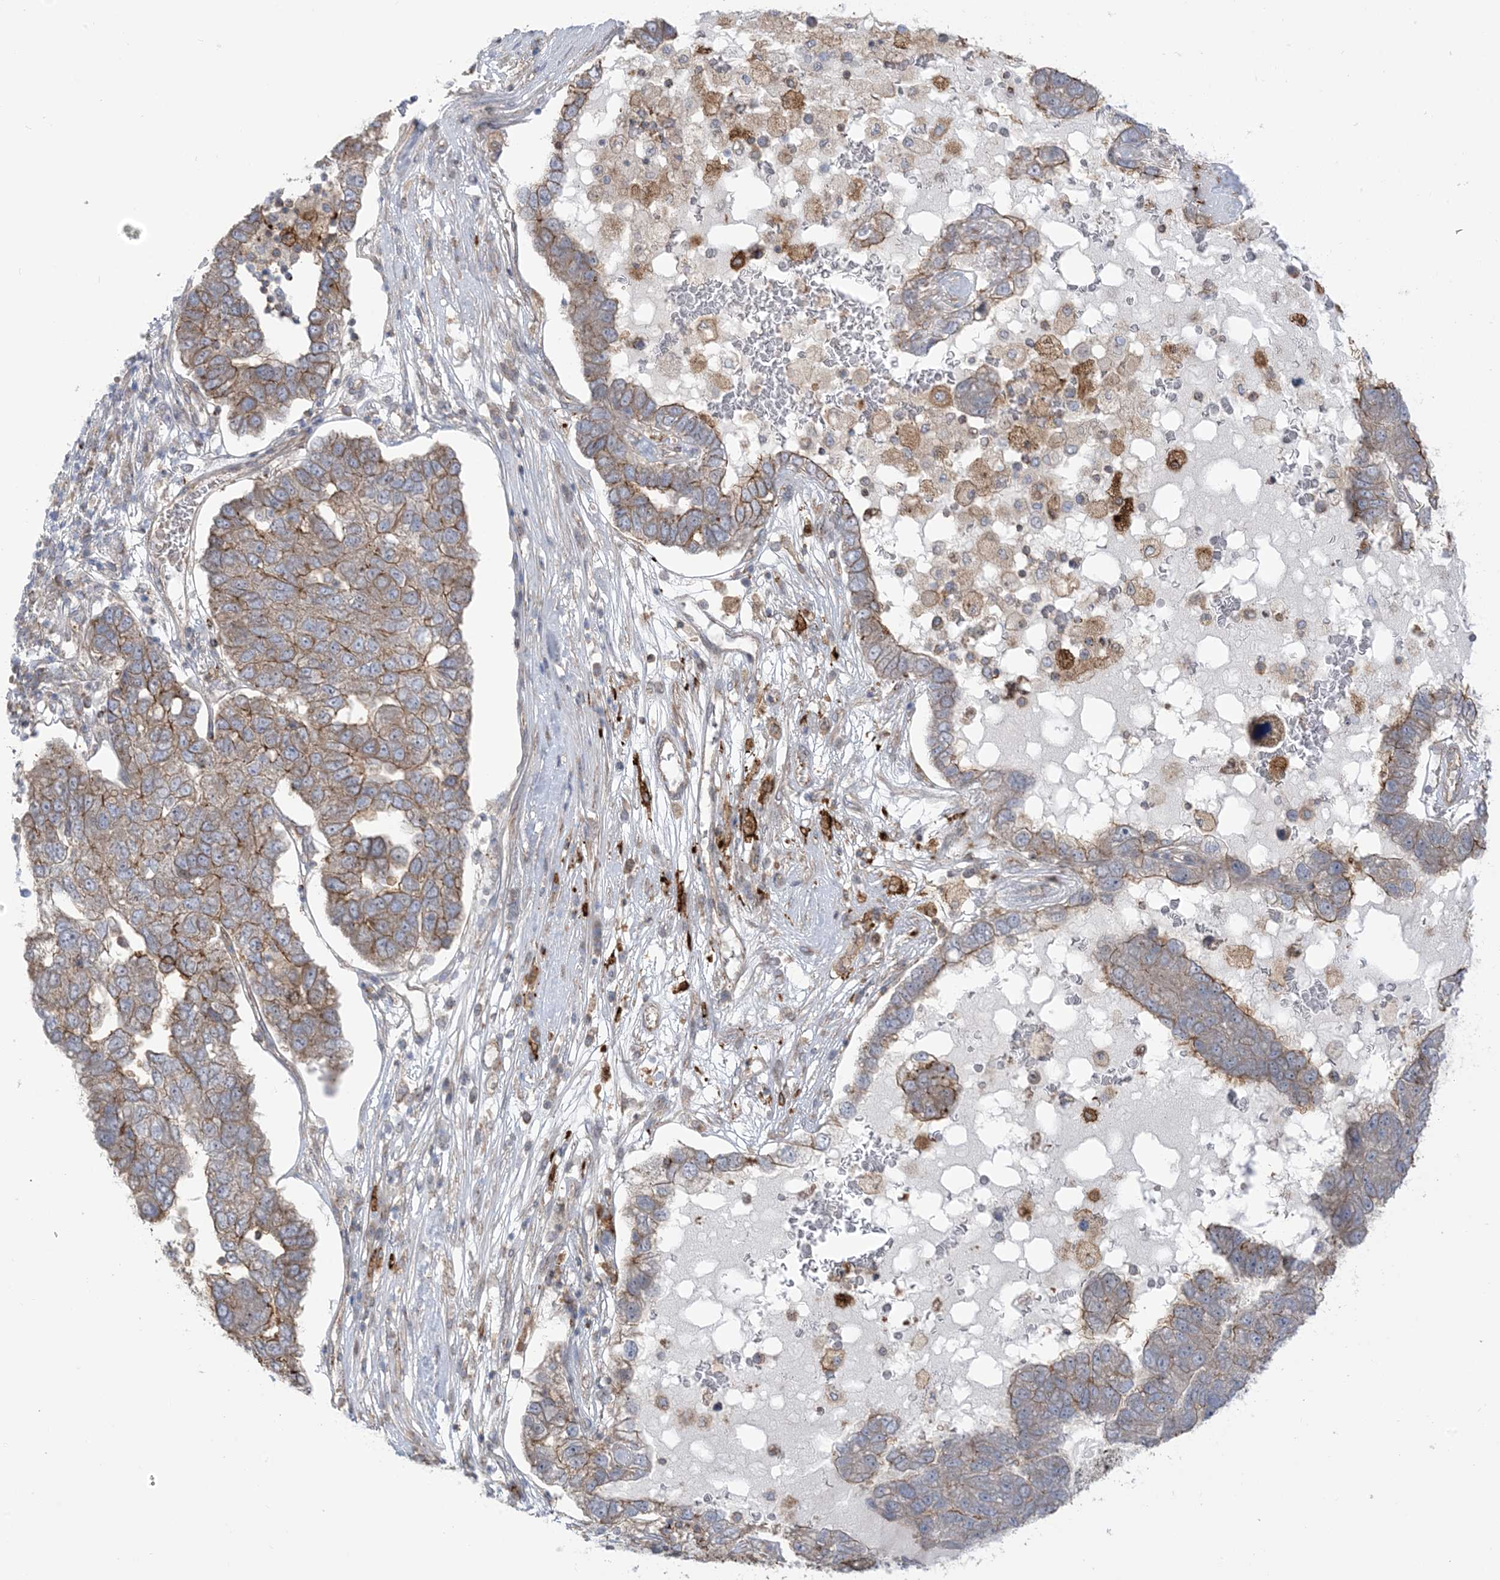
{"staining": {"intensity": "moderate", "quantity": "25%-75%", "location": "cytoplasmic/membranous"}, "tissue": "pancreatic cancer", "cell_type": "Tumor cells", "image_type": "cancer", "snomed": [{"axis": "morphology", "description": "Adenocarcinoma, NOS"}, {"axis": "topography", "description": "Pancreas"}], "caption": "DAB immunohistochemical staining of human adenocarcinoma (pancreatic) shows moderate cytoplasmic/membranous protein expression in approximately 25%-75% of tumor cells.", "gene": "ICMT", "patient": {"sex": "female", "age": 61}}